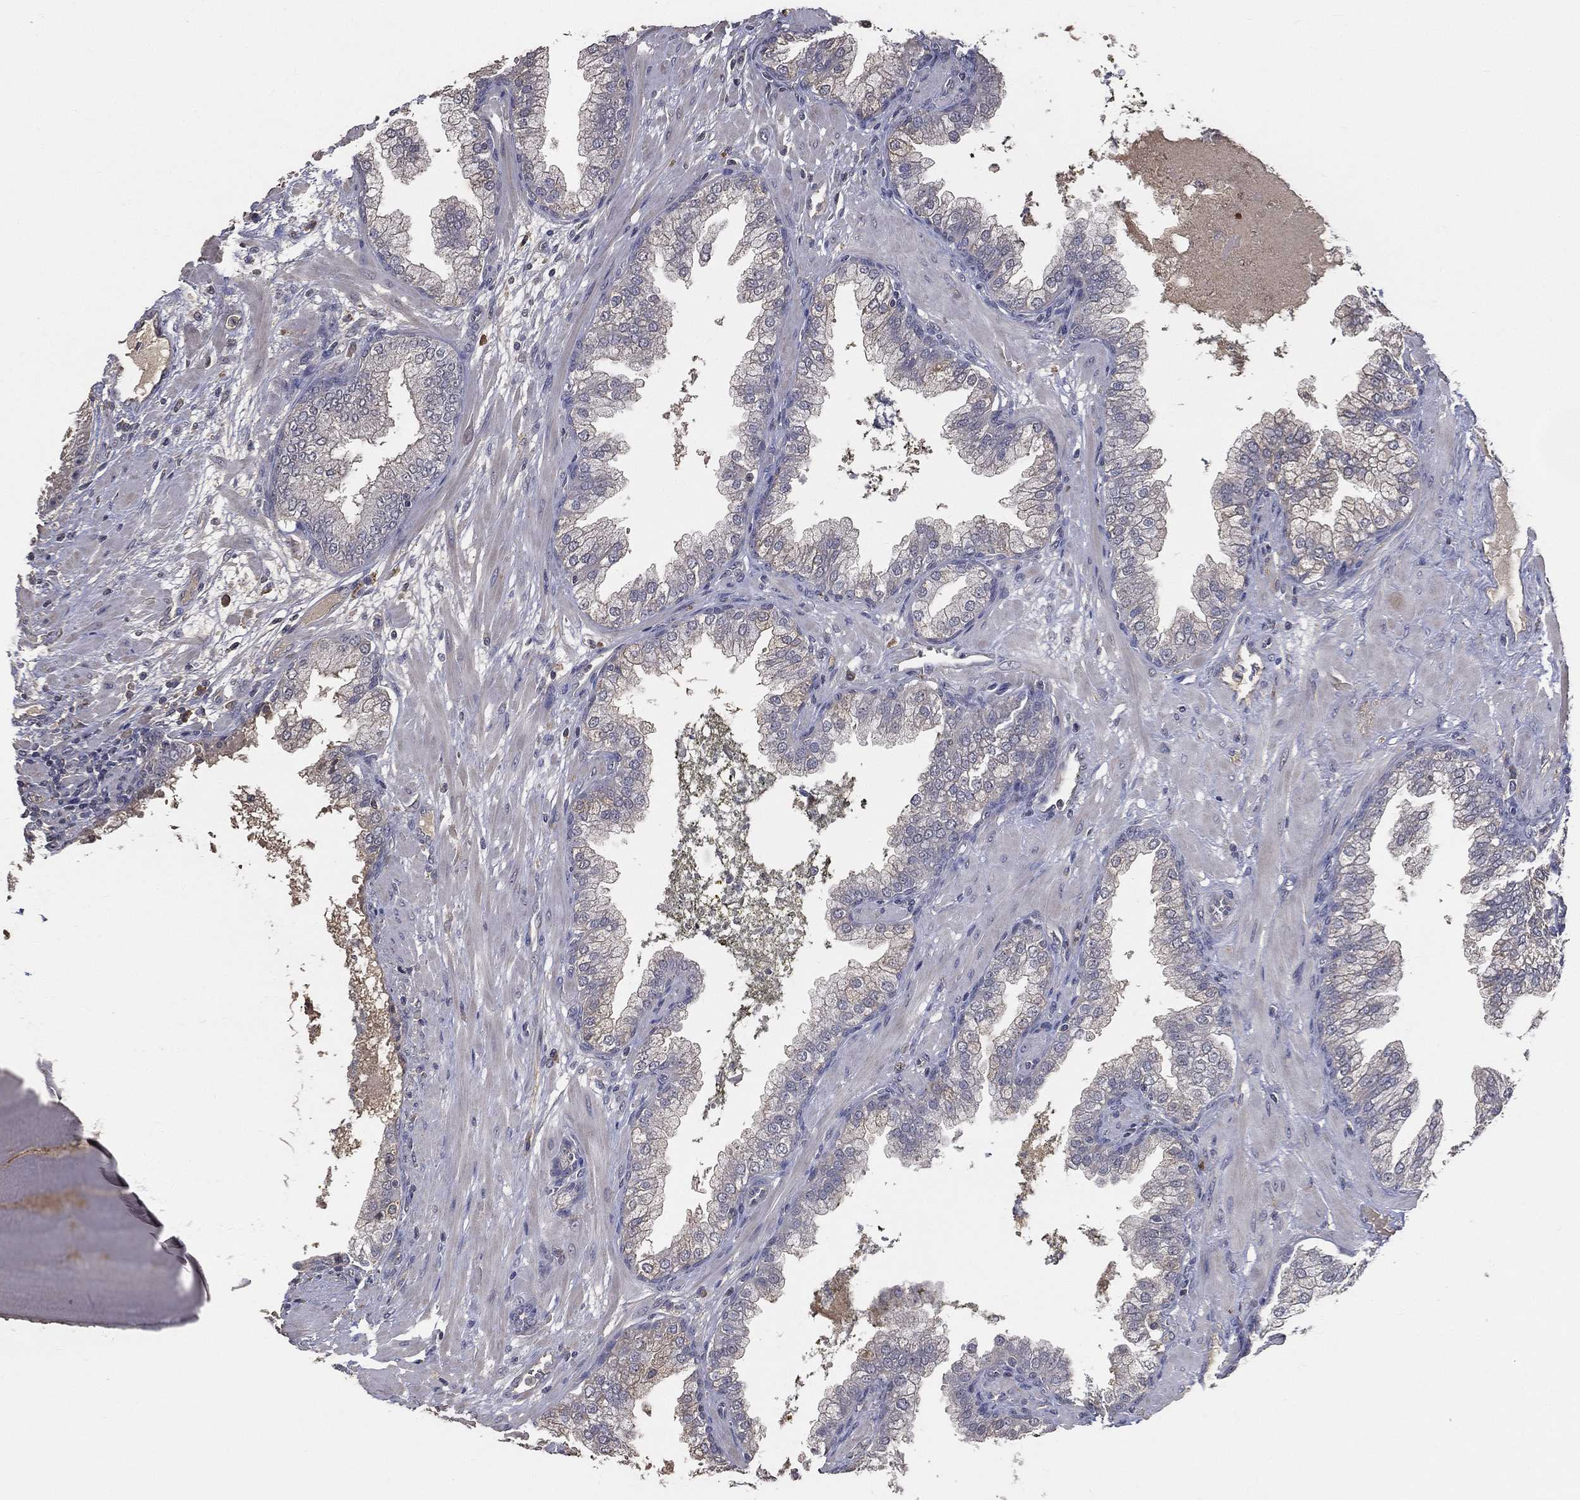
{"staining": {"intensity": "negative", "quantity": "none", "location": "none"}, "tissue": "prostate cancer", "cell_type": "Tumor cells", "image_type": "cancer", "snomed": [{"axis": "morphology", "description": "Adenocarcinoma, Low grade"}, {"axis": "topography", "description": "Prostate"}], "caption": "Immunohistochemical staining of prostate cancer (adenocarcinoma (low-grade)) shows no significant expression in tumor cells. (IHC, brightfield microscopy, high magnification).", "gene": "SNAP25", "patient": {"sex": "male", "age": 62}}